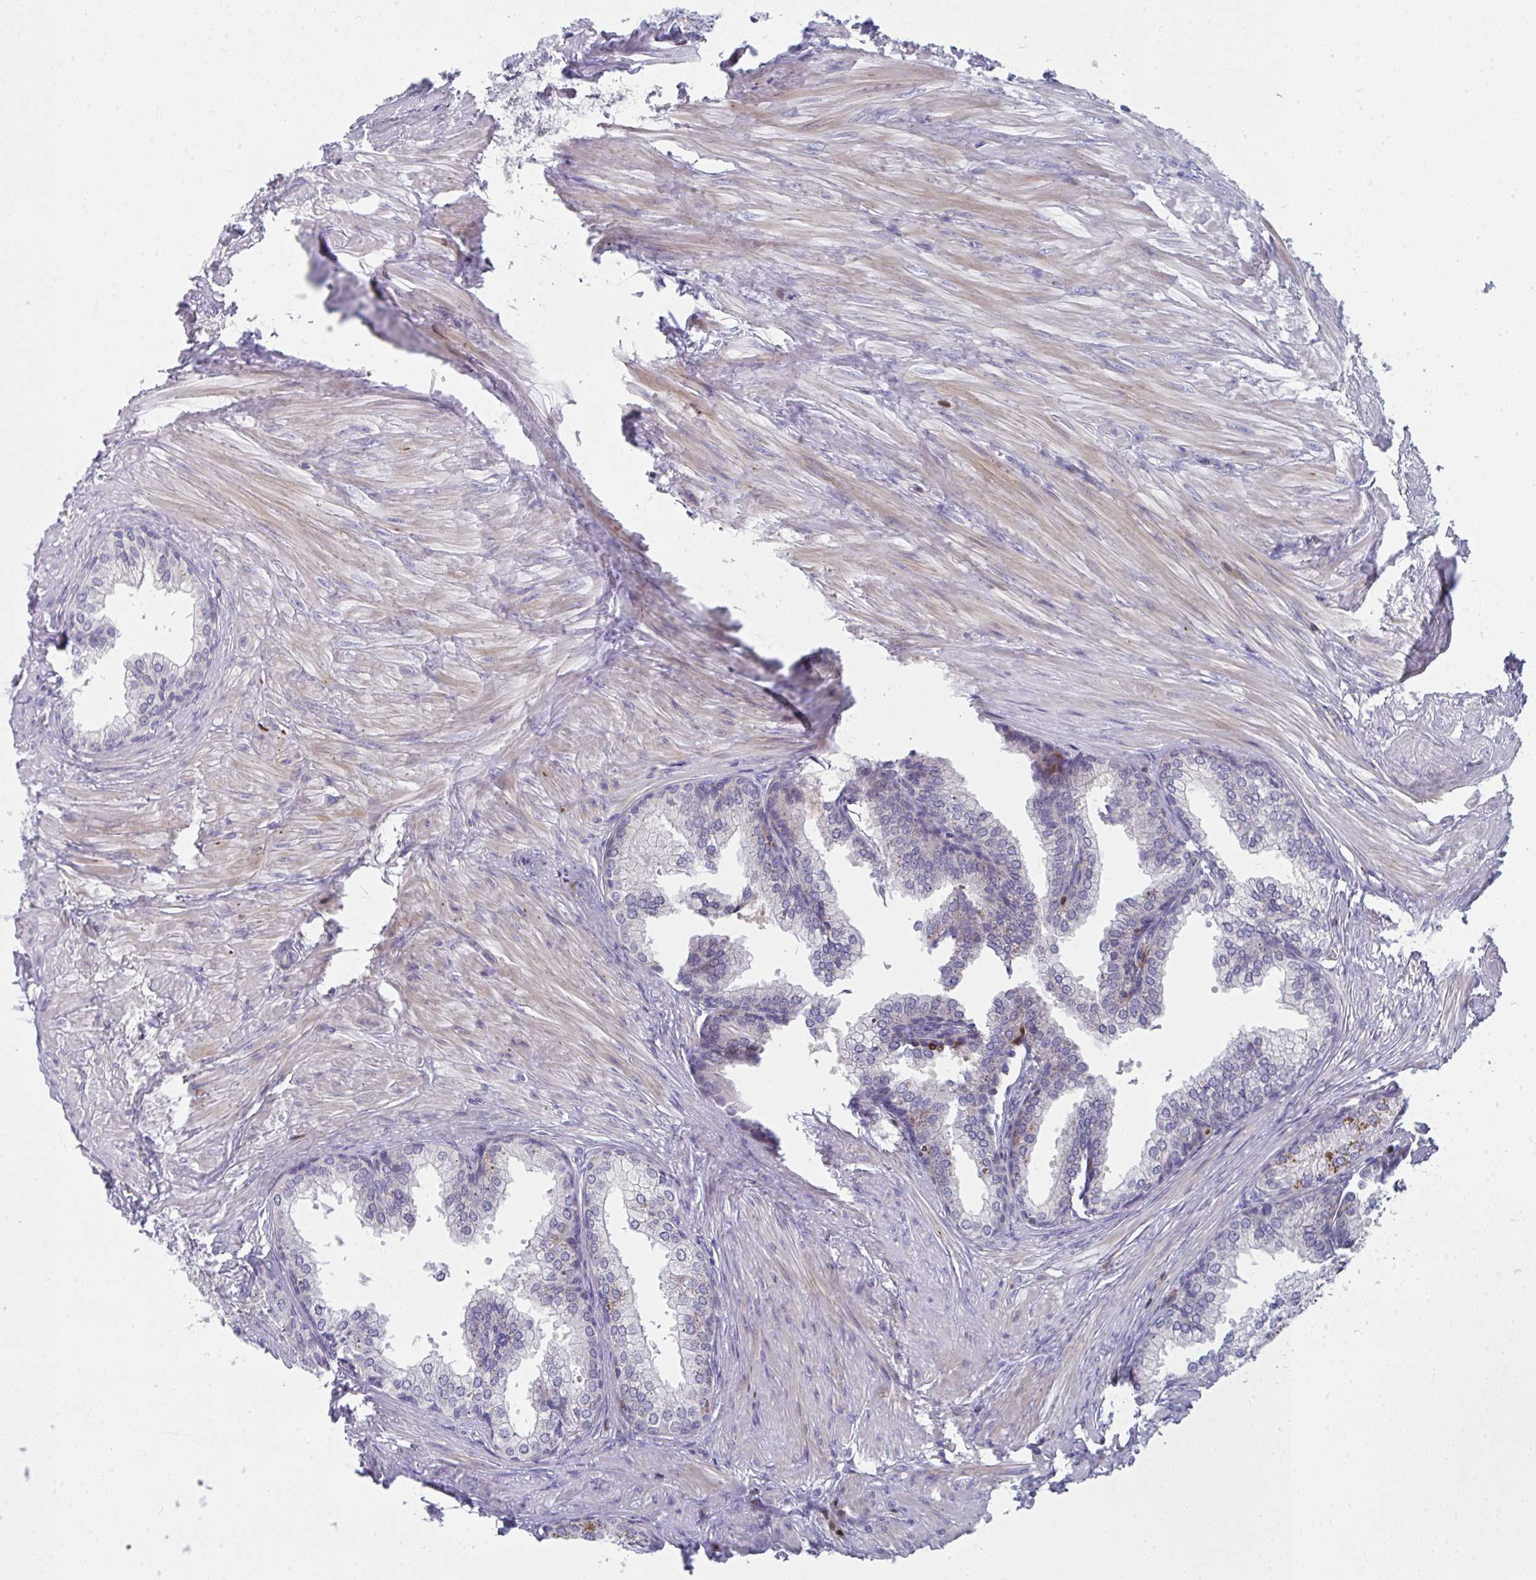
{"staining": {"intensity": "negative", "quantity": "none", "location": "none"}, "tissue": "prostate", "cell_type": "Glandular cells", "image_type": "normal", "snomed": [{"axis": "morphology", "description": "Normal tissue, NOS"}, {"axis": "topography", "description": "Prostate"}, {"axis": "topography", "description": "Peripheral nerve tissue"}], "caption": "This photomicrograph is of normal prostate stained with immunohistochemistry (IHC) to label a protein in brown with the nuclei are counter-stained blue. There is no positivity in glandular cells. (DAB immunohistochemistry visualized using brightfield microscopy, high magnification).", "gene": "AOC2", "patient": {"sex": "male", "age": 55}}